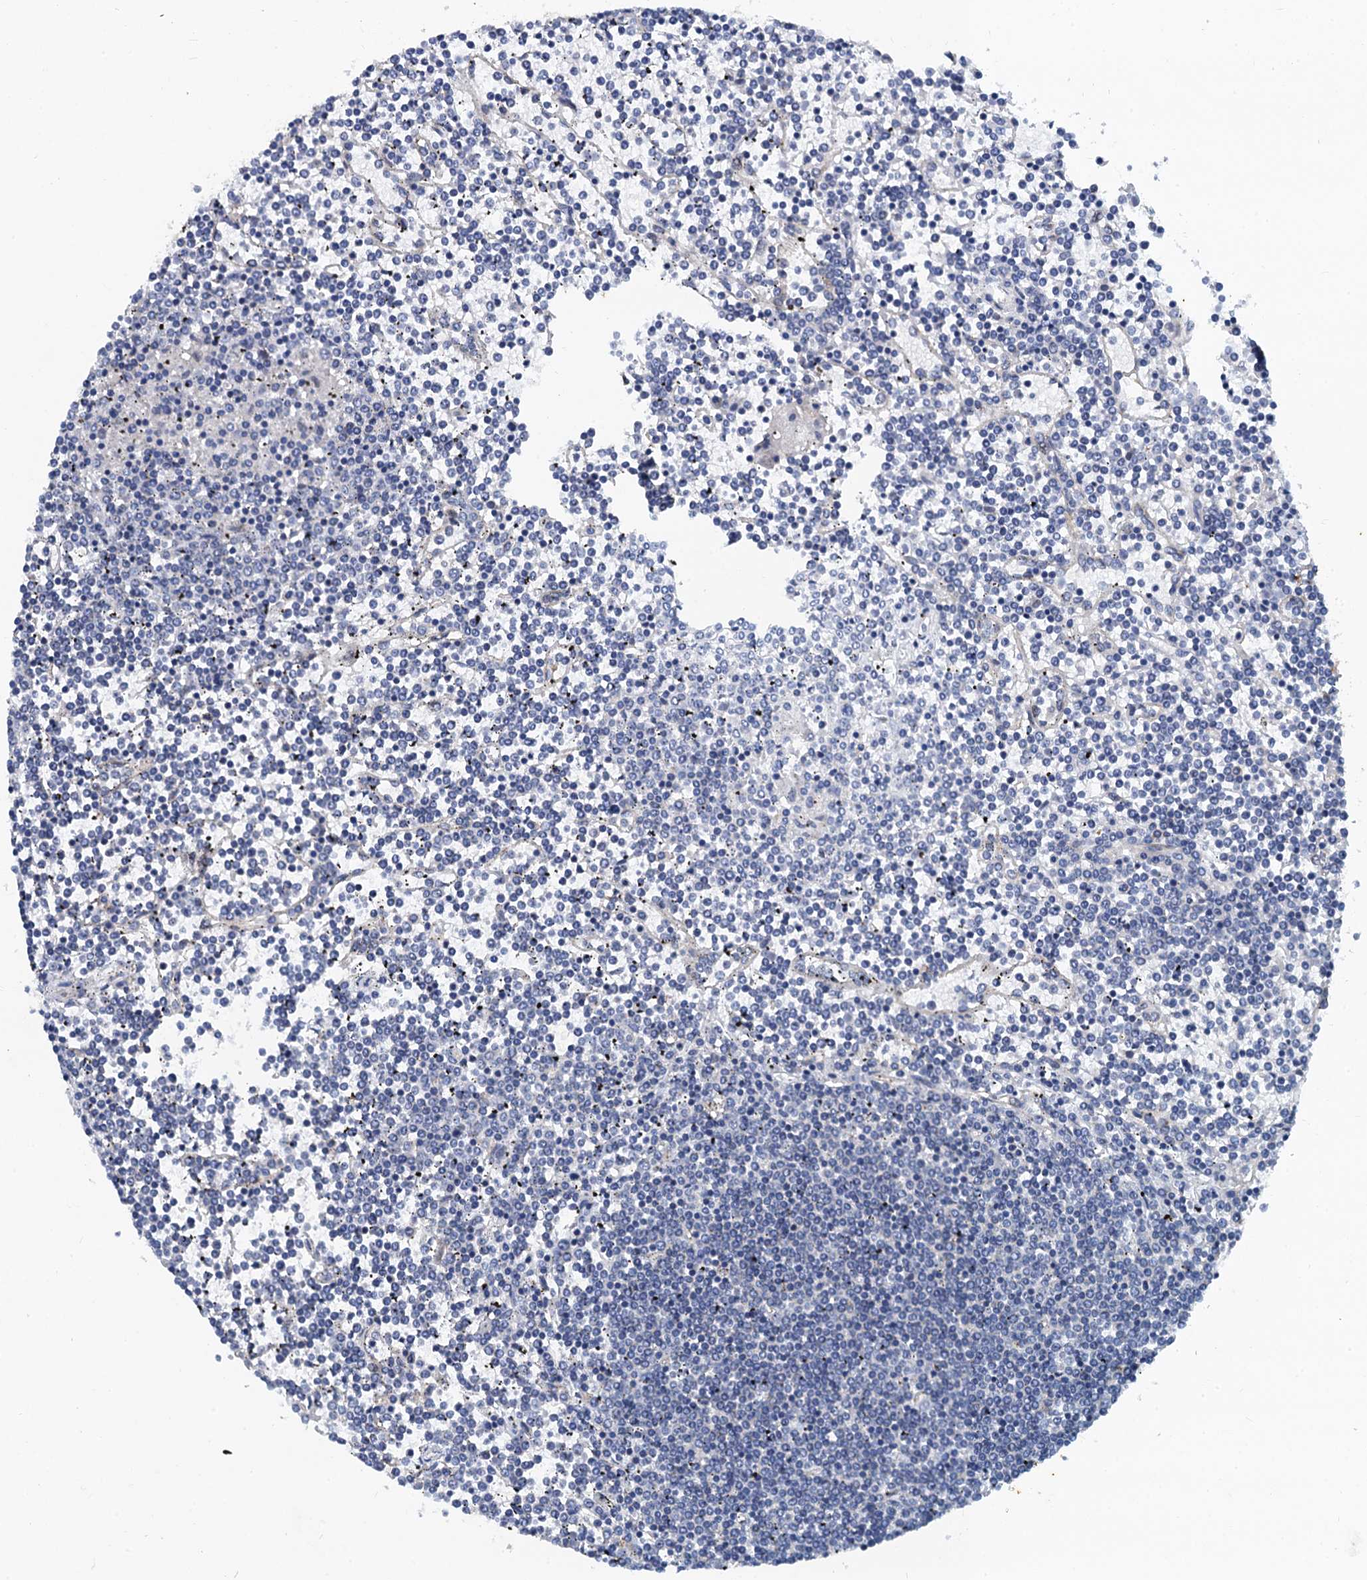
{"staining": {"intensity": "negative", "quantity": "none", "location": "none"}, "tissue": "lymphoma", "cell_type": "Tumor cells", "image_type": "cancer", "snomed": [{"axis": "morphology", "description": "Malignant lymphoma, non-Hodgkin's type, Low grade"}, {"axis": "topography", "description": "Spleen"}], "caption": "Immunohistochemical staining of human low-grade malignant lymphoma, non-Hodgkin's type shows no significant expression in tumor cells.", "gene": "NGRN", "patient": {"sex": "female", "age": 19}}